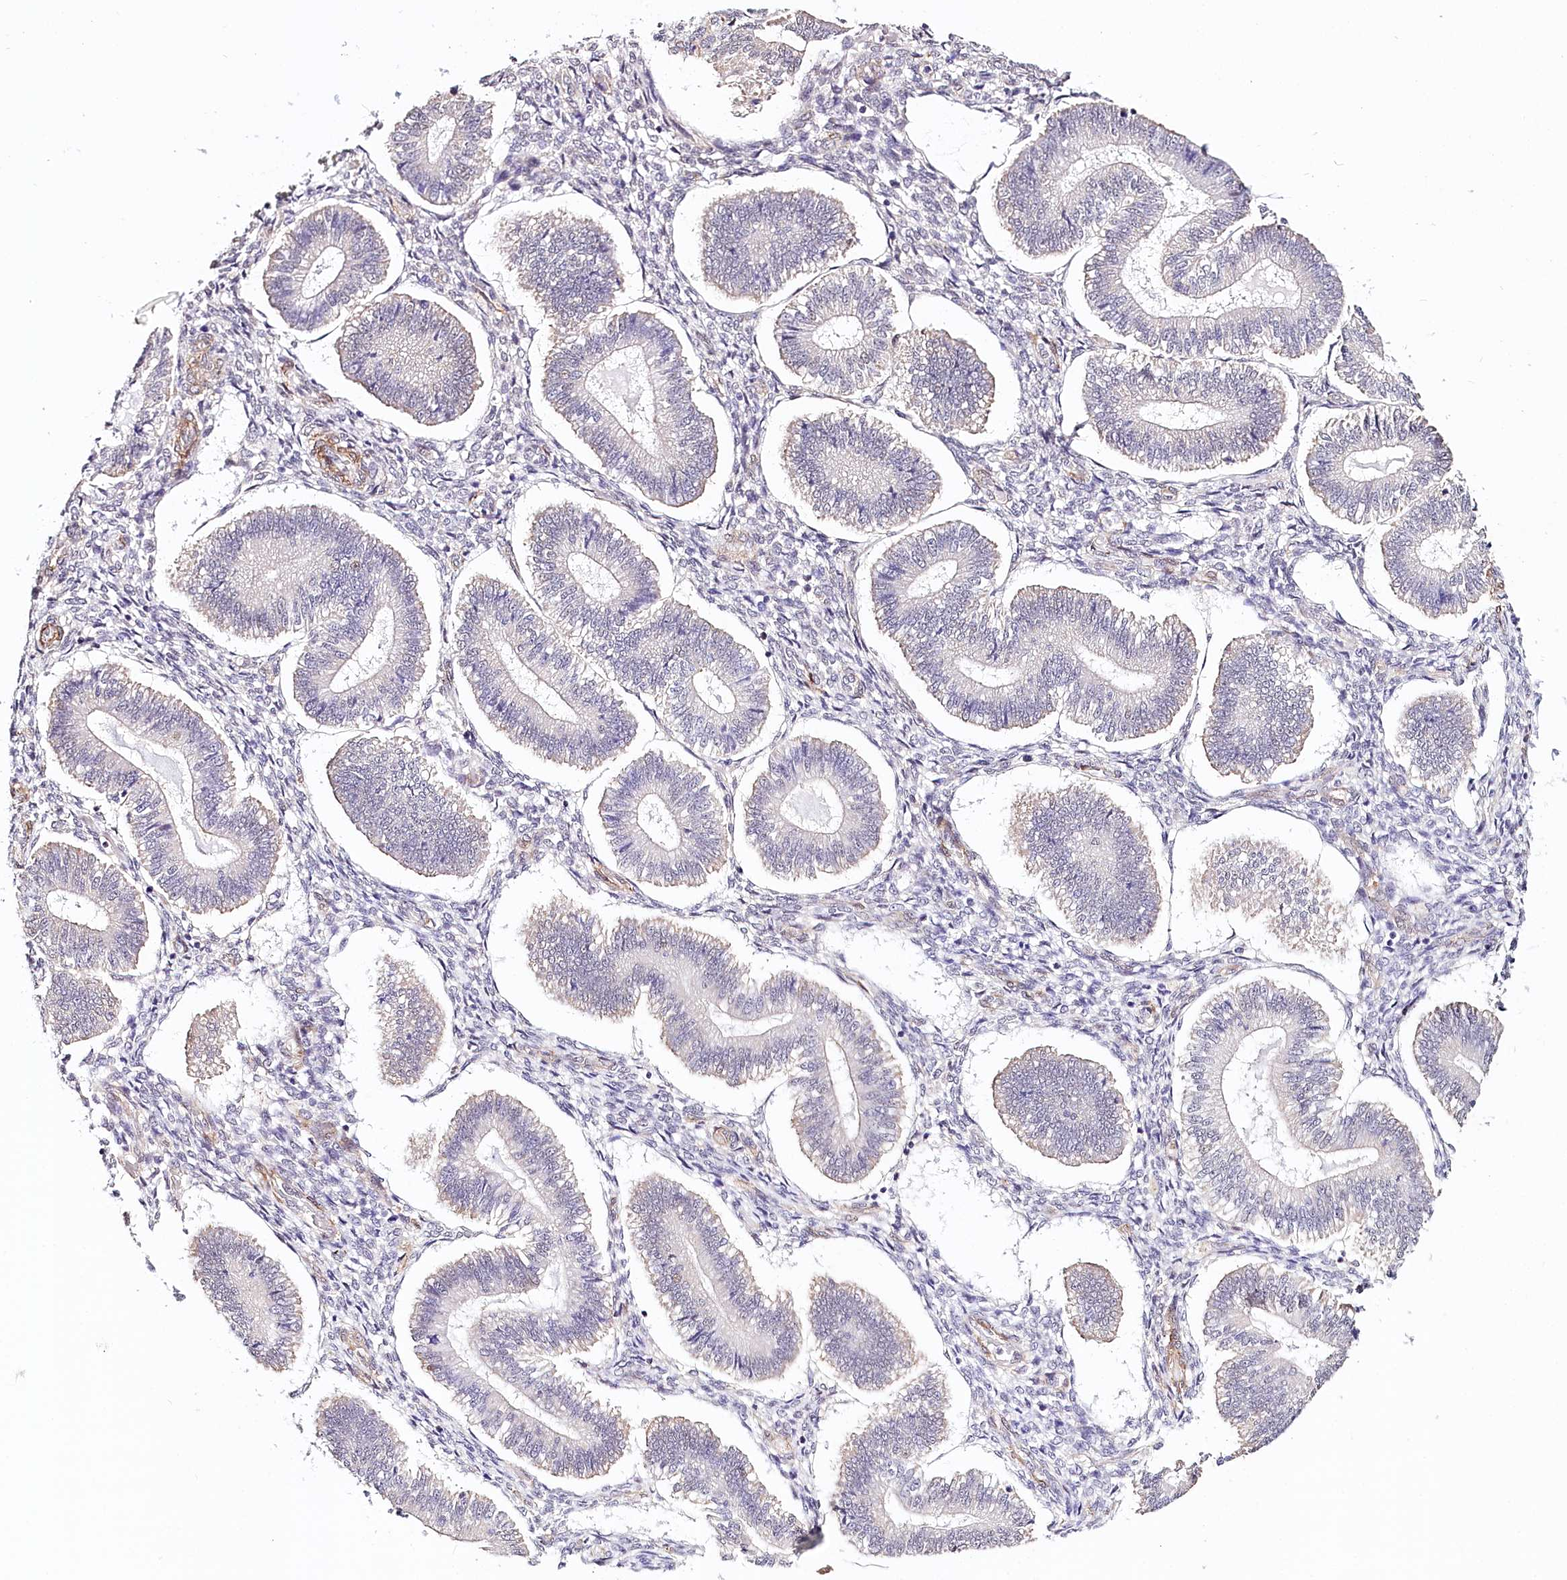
{"staining": {"intensity": "negative", "quantity": "none", "location": "none"}, "tissue": "endometrium", "cell_type": "Cells in endometrial stroma", "image_type": "normal", "snomed": [{"axis": "morphology", "description": "Normal tissue, NOS"}, {"axis": "topography", "description": "Endometrium"}], "caption": "Immunohistochemistry photomicrograph of unremarkable human endometrium stained for a protein (brown), which shows no positivity in cells in endometrial stroma. (DAB immunohistochemistry (IHC), high magnification).", "gene": "PPP2R5B", "patient": {"sex": "female", "age": 25}}